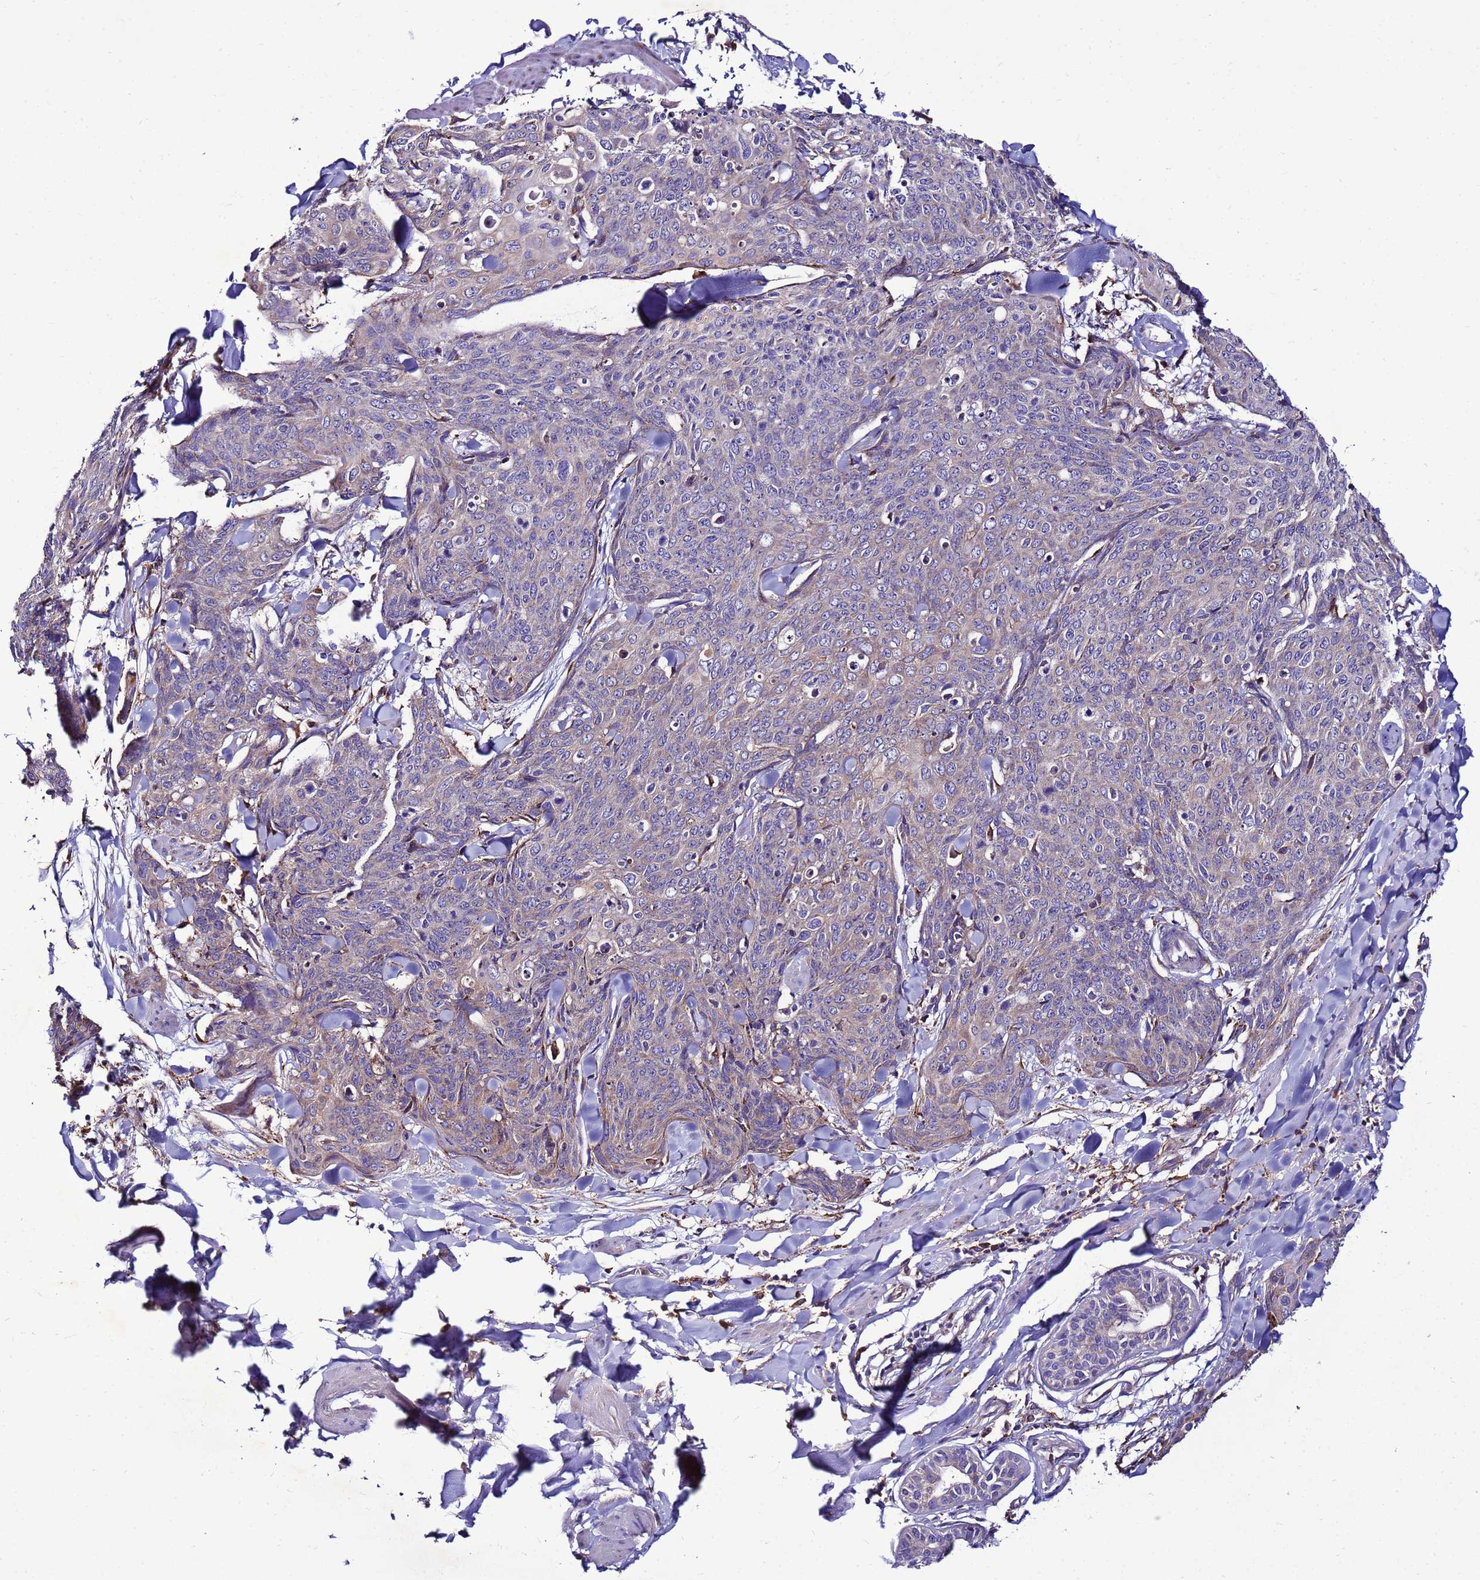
{"staining": {"intensity": "weak", "quantity": "<25%", "location": "cytoplasmic/membranous"}, "tissue": "skin cancer", "cell_type": "Tumor cells", "image_type": "cancer", "snomed": [{"axis": "morphology", "description": "Squamous cell carcinoma, NOS"}, {"axis": "topography", "description": "Skin"}, {"axis": "topography", "description": "Vulva"}], "caption": "This is an IHC histopathology image of human skin cancer (squamous cell carcinoma). There is no staining in tumor cells.", "gene": "ANTKMT", "patient": {"sex": "female", "age": 85}}